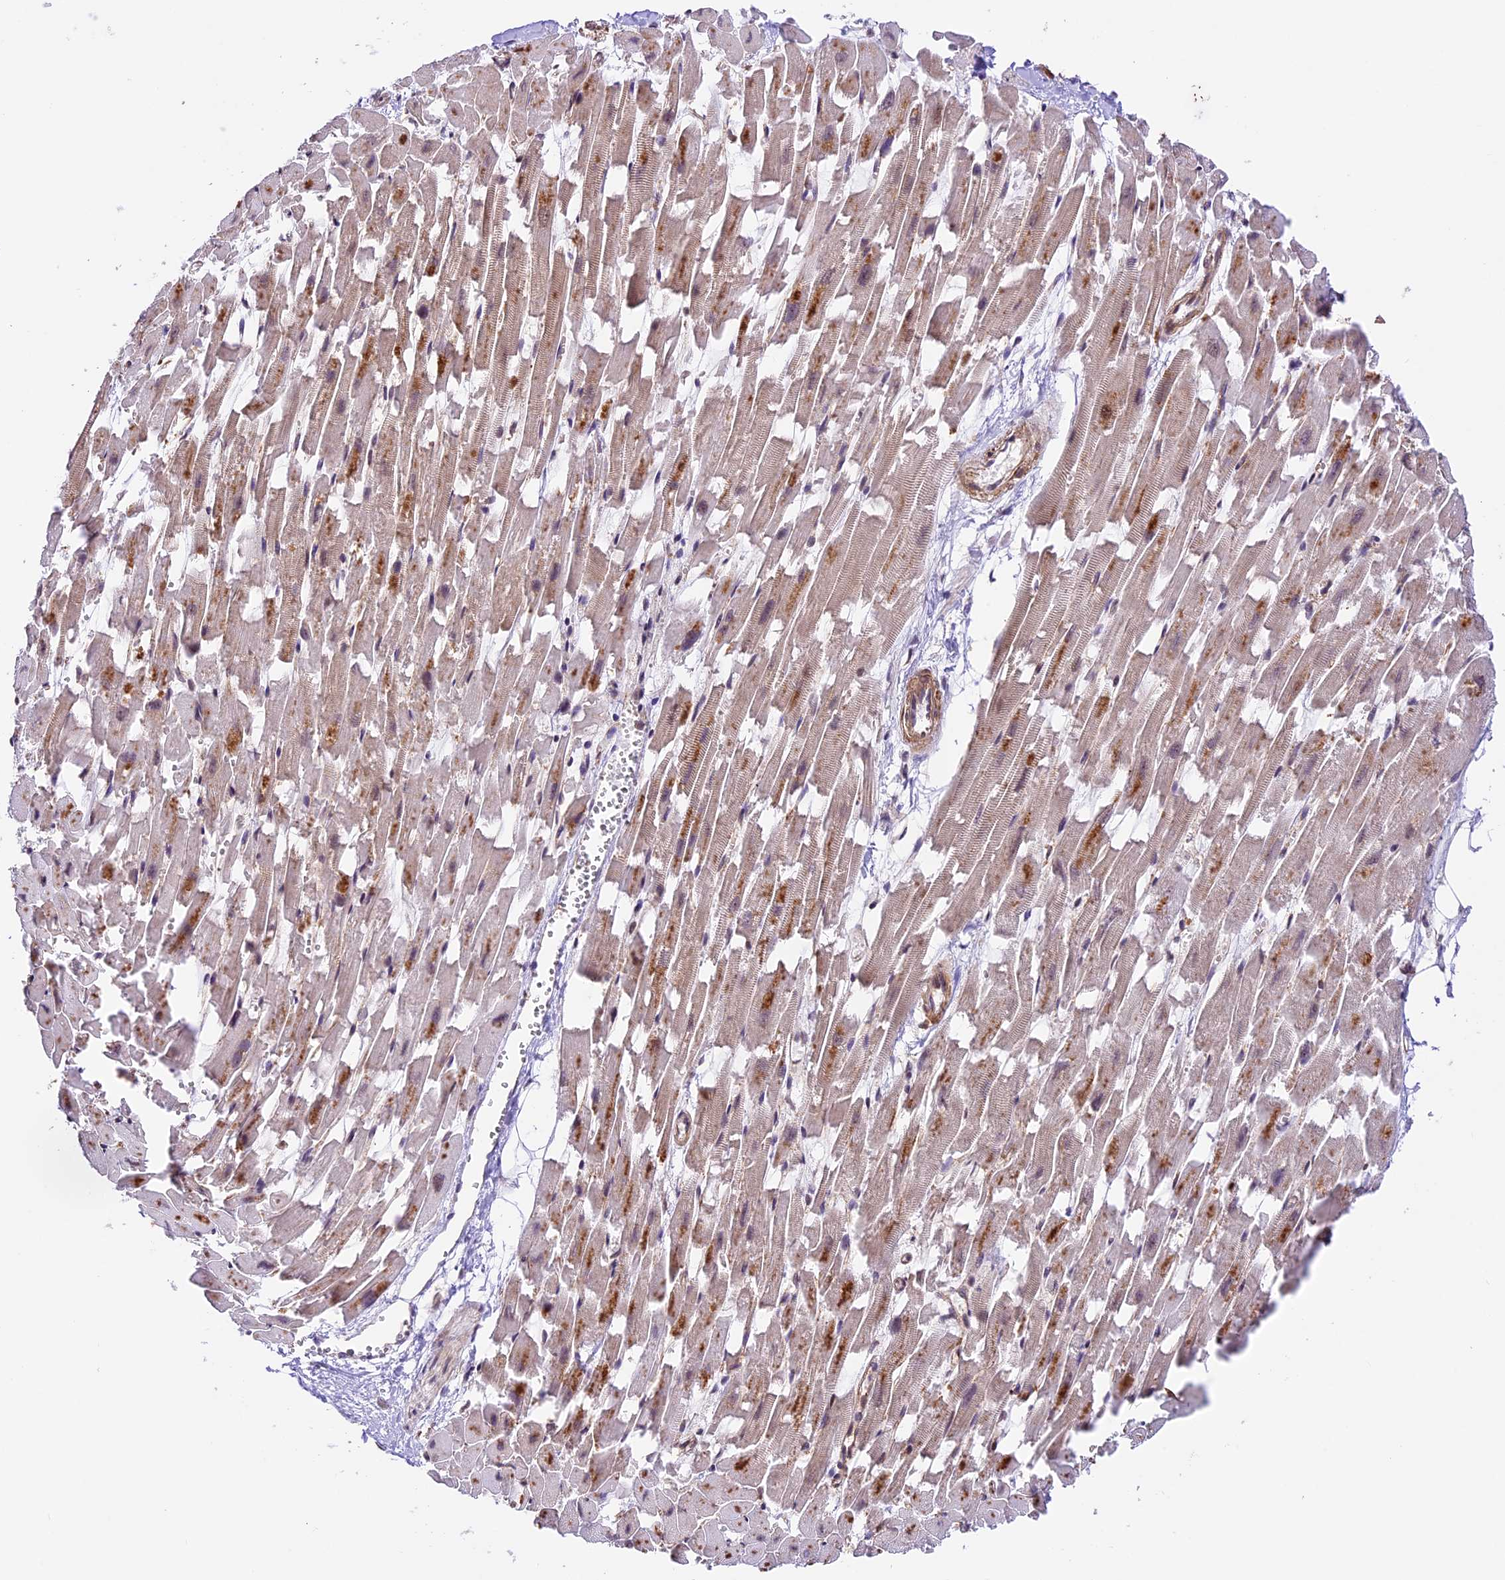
{"staining": {"intensity": "moderate", "quantity": "25%-75%", "location": "cytoplasmic/membranous,nuclear"}, "tissue": "heart muscle", "cell_type": "Cardiomyocytes", "image_type": "normal", "snomed": [{"axis": "morphology", "description": "Normal tissue, NOS"}, {"axis": "topography", "description": "Heart"}], "caption": "Heart muscle stained with DAB (3,3'-diaminobenzidine) IHC demonstrates medium levels of moderate cytoplasmic/membranous,nuclear expression in approximately 25%-75% of cardiomyocytes. (IHC, brightfield microscopy, high magnification).", "gene": "DHX38", "patient": {"sex": "female", "age": 64}}